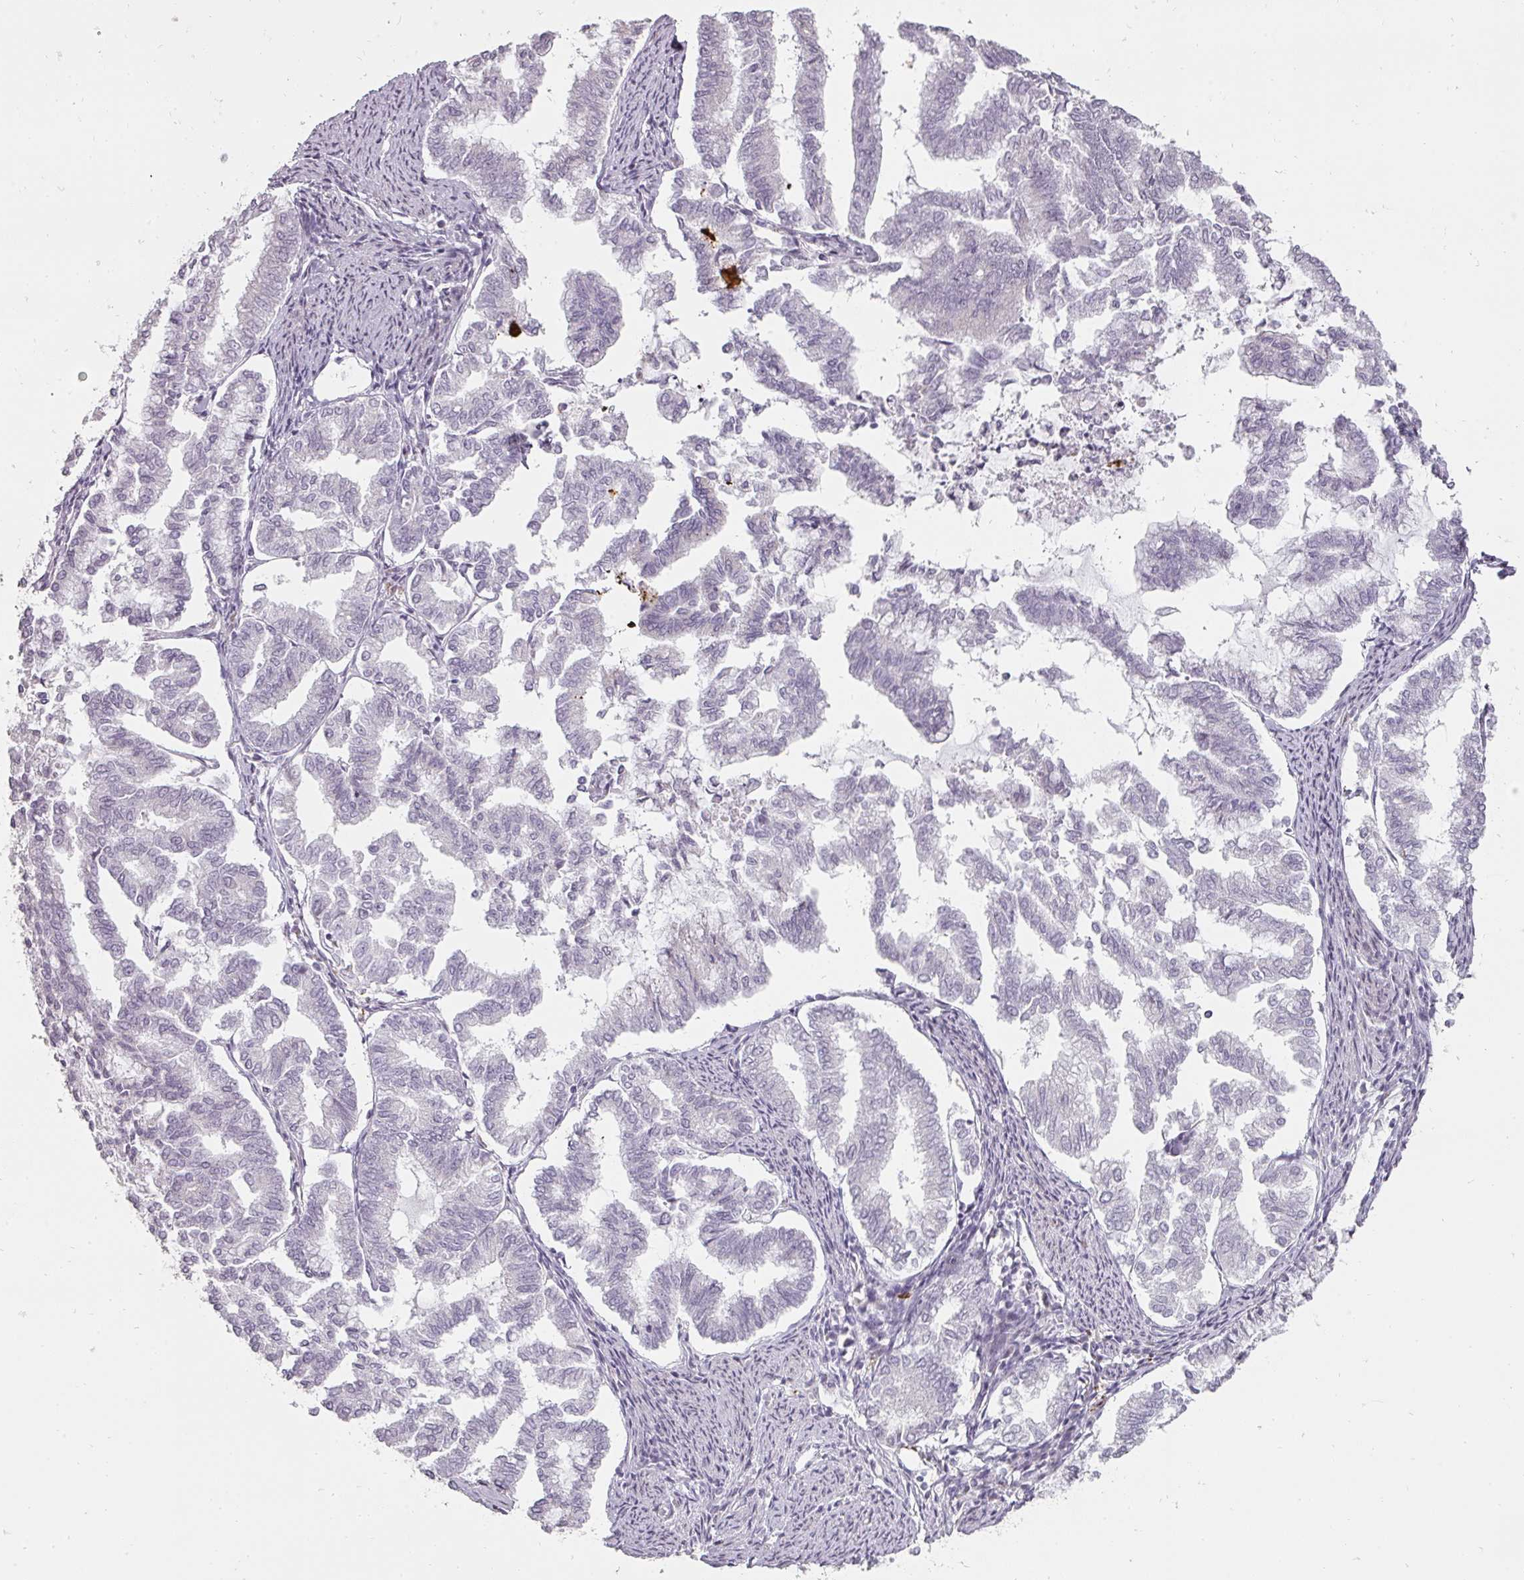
{"staining": {"intensity": "negative", "quantity": "none", "location": "none"}, "tissue": "endometrial cancer", "cell_type": "Tumor cells", "image_type": "cancer", "snomed": [{"axis": "morphology", "description": "Adenocarcinoma, NOS"}, {"axis": "topography", "description": "Endometrium"}], "caption": "Immunohistochemical staining of adenocarcinoma (endometrial) demonstrates no significant staining in tumor cells.", "gene": "BIK", "patient": {"sex": "female", "age": 79}}